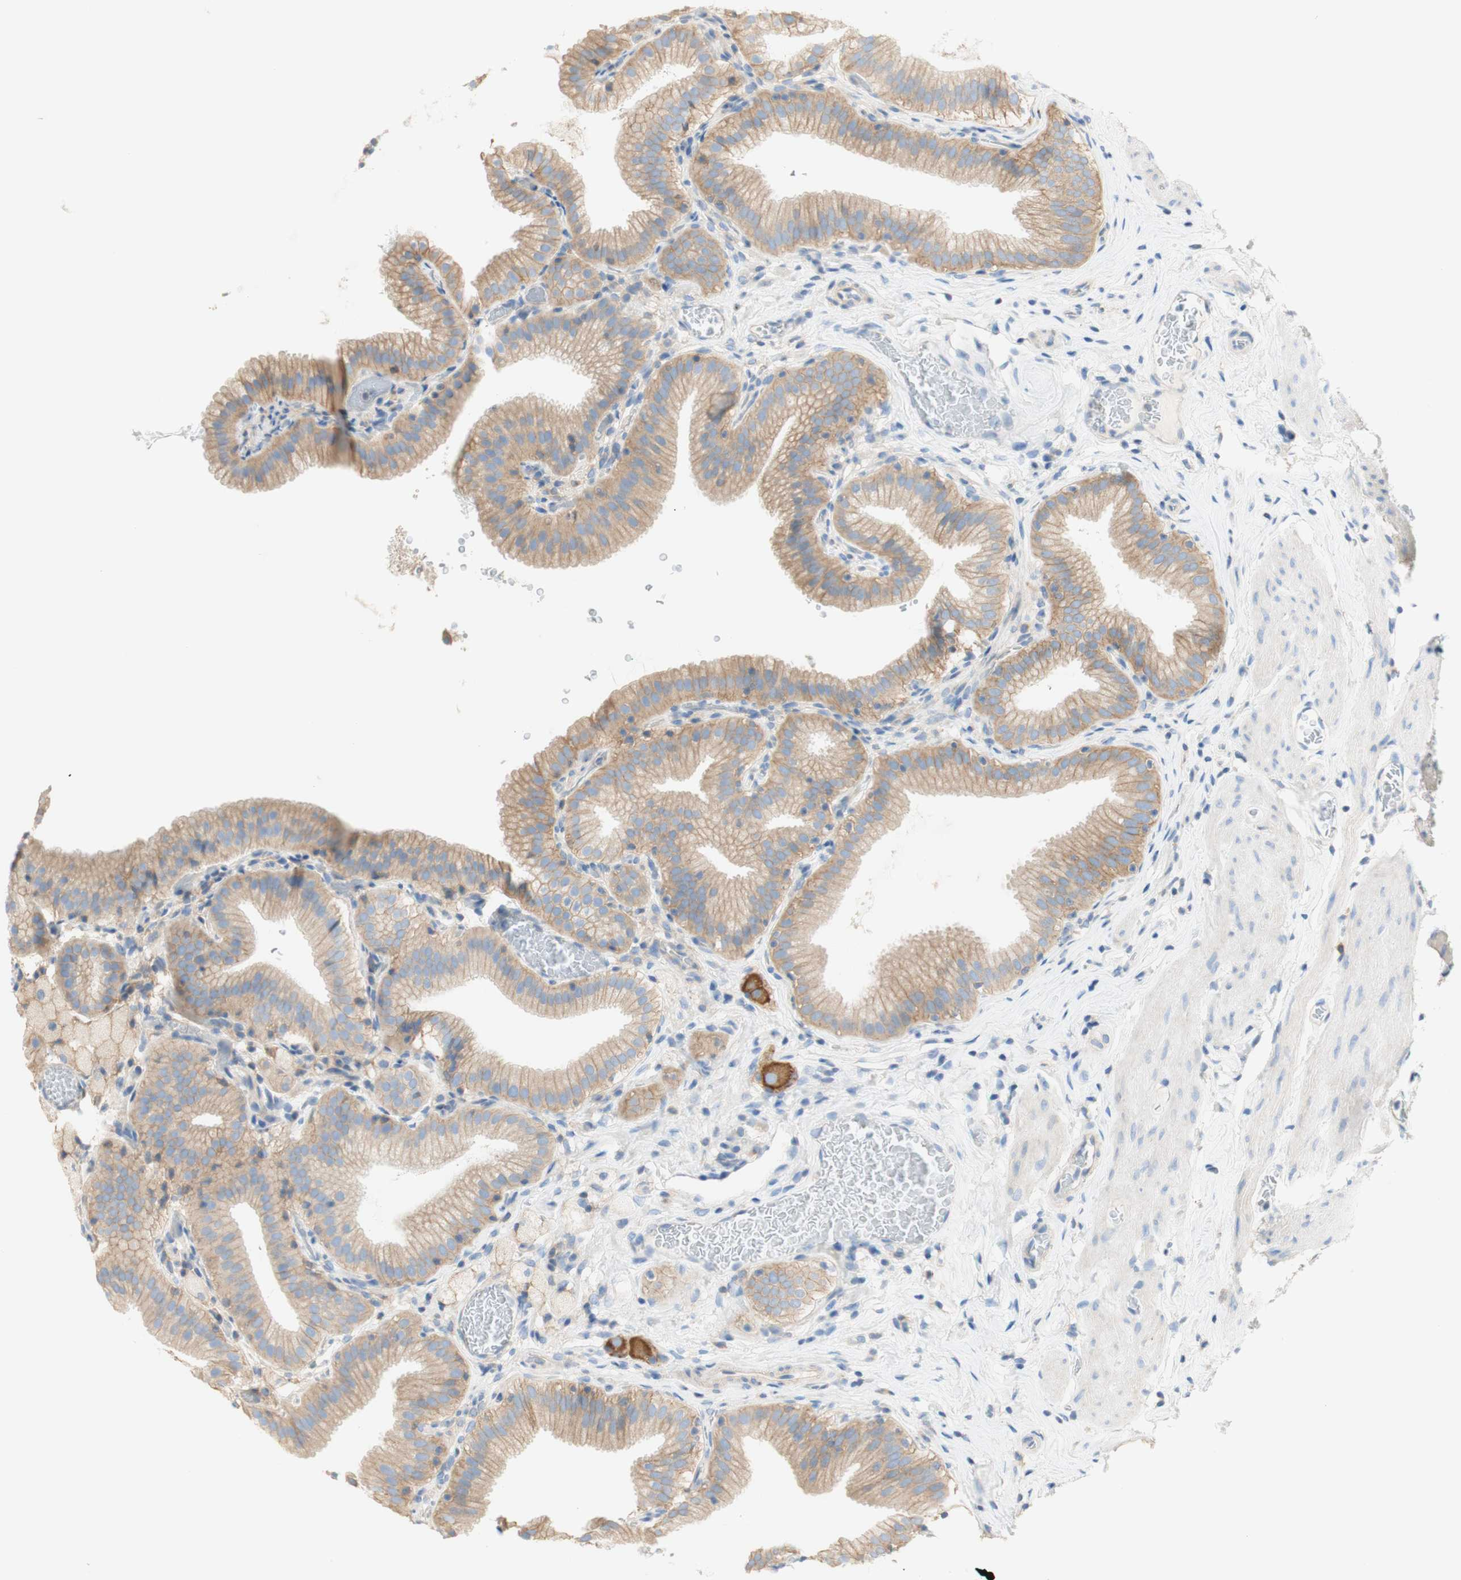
{"staining": {"intensity": "weak", "quantity": ">75%", "location": "cytoplasmic/membranous"}, "tissue": "gallbladder", "cell_type": "Glandular cells", "image_type": "normal", "snomed": [{"axis": "morphology", "description": "Normal tissue, NOS"}, {"axis": "topography", "description": "Gallbladder"}], "caption": "Immunohistochemical staining of benign human gallbladder reveals >75% levels of weak cytoplasmic/membranous protein positivity in approximately >75% of glandular cells.", "gene": "ATP2B1", "patient": {"sex": "male", "age": 54}}